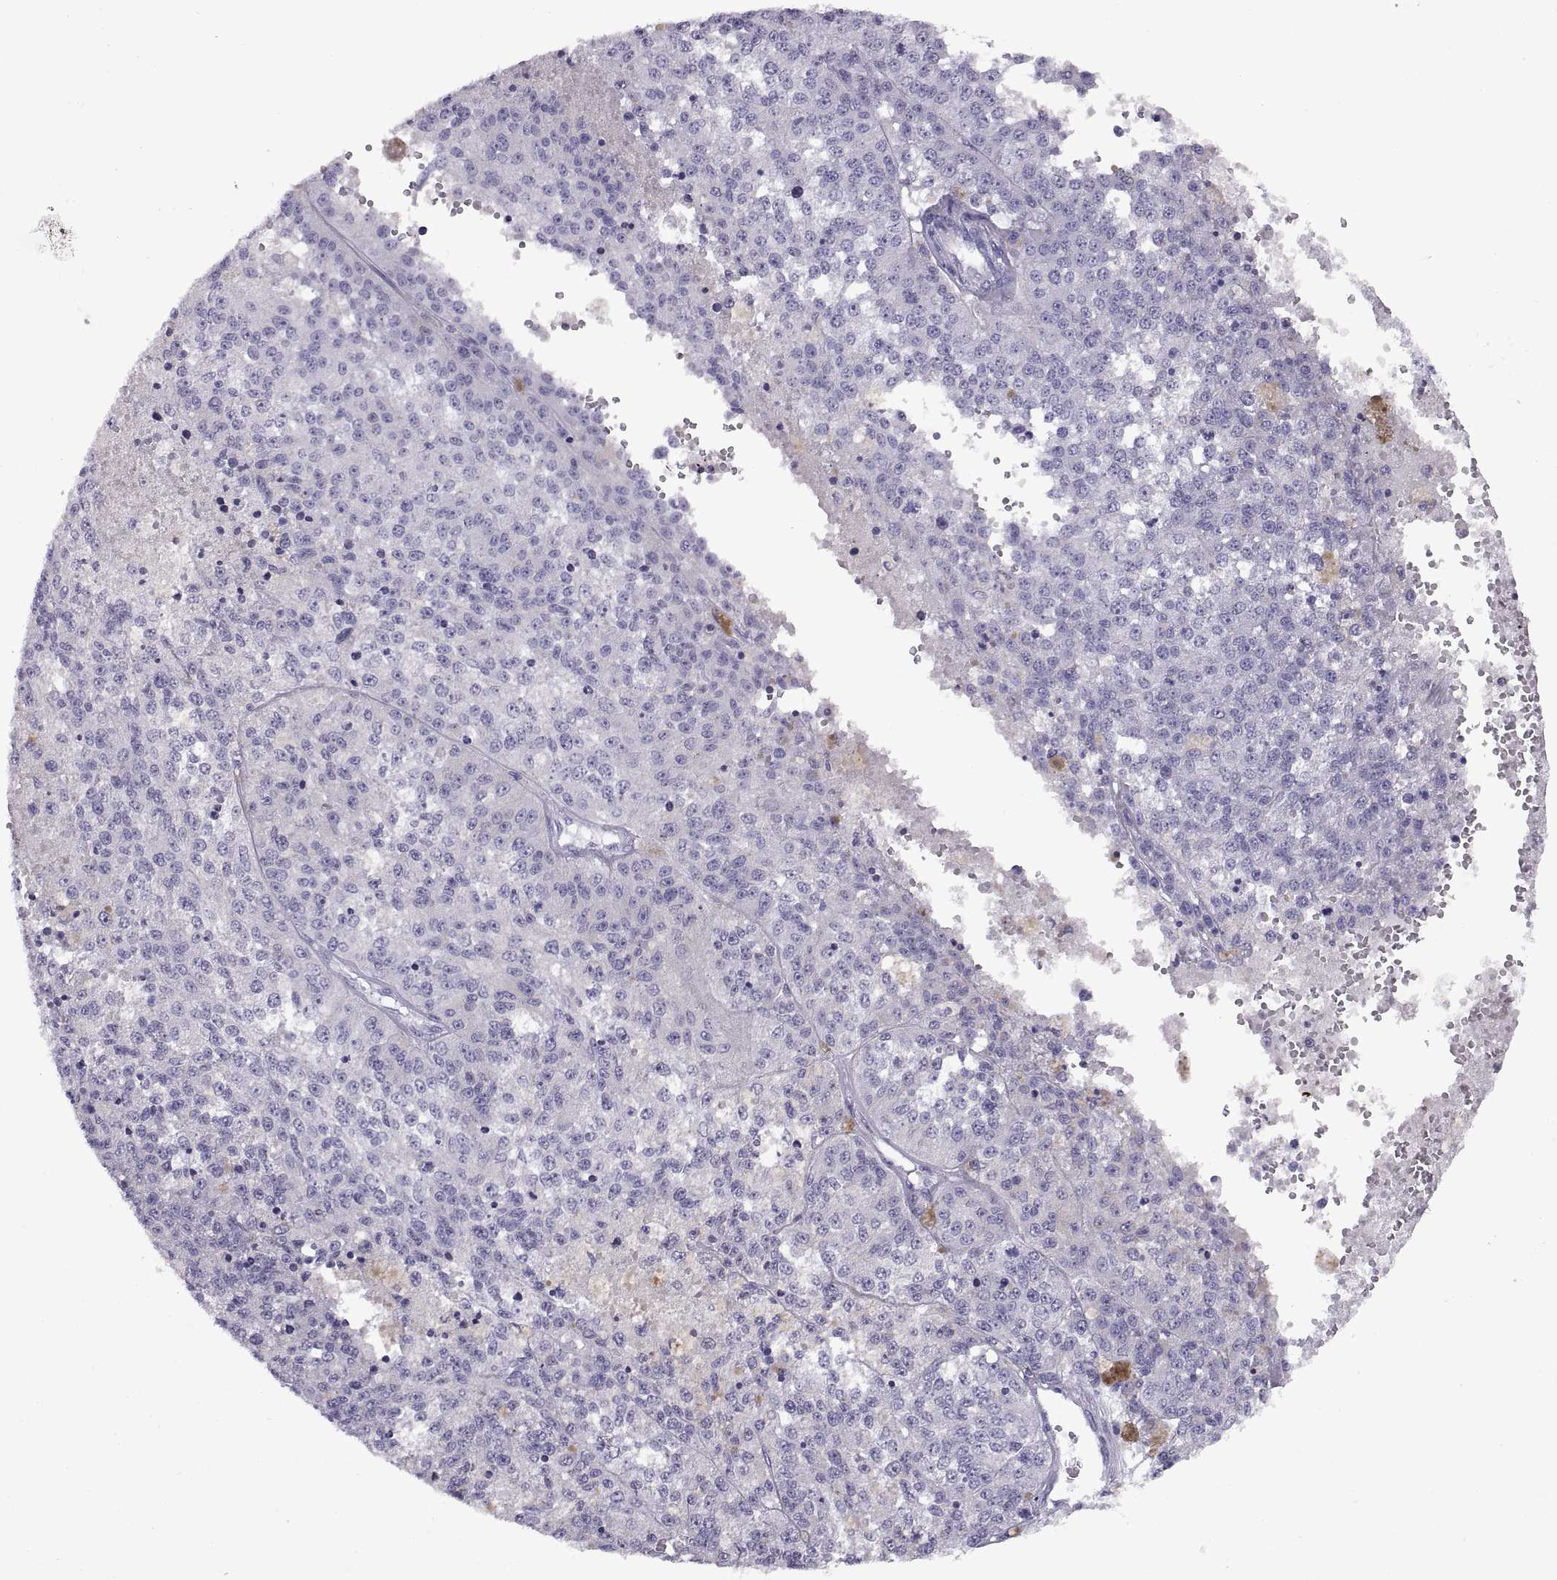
{"staining": {"intensity": "negative", "quantity": "none", "location": "none"}, "tissue": "melanoma", "cell_type": "Tumor cells", "image_type": "cancer", "snomed": [{"axis": "morphology", "description": "Malignant melanoma, Metastatic site"}, {"axis": "topography", "description": "Lymph node"}], "caption": "This is an immunohistochemistry histopathology image of human malignant melanoma (metastatic site). There is no expression in tumor cells.", "gene": "RGS20", "patient": {"sex": "female", "age": 64}}